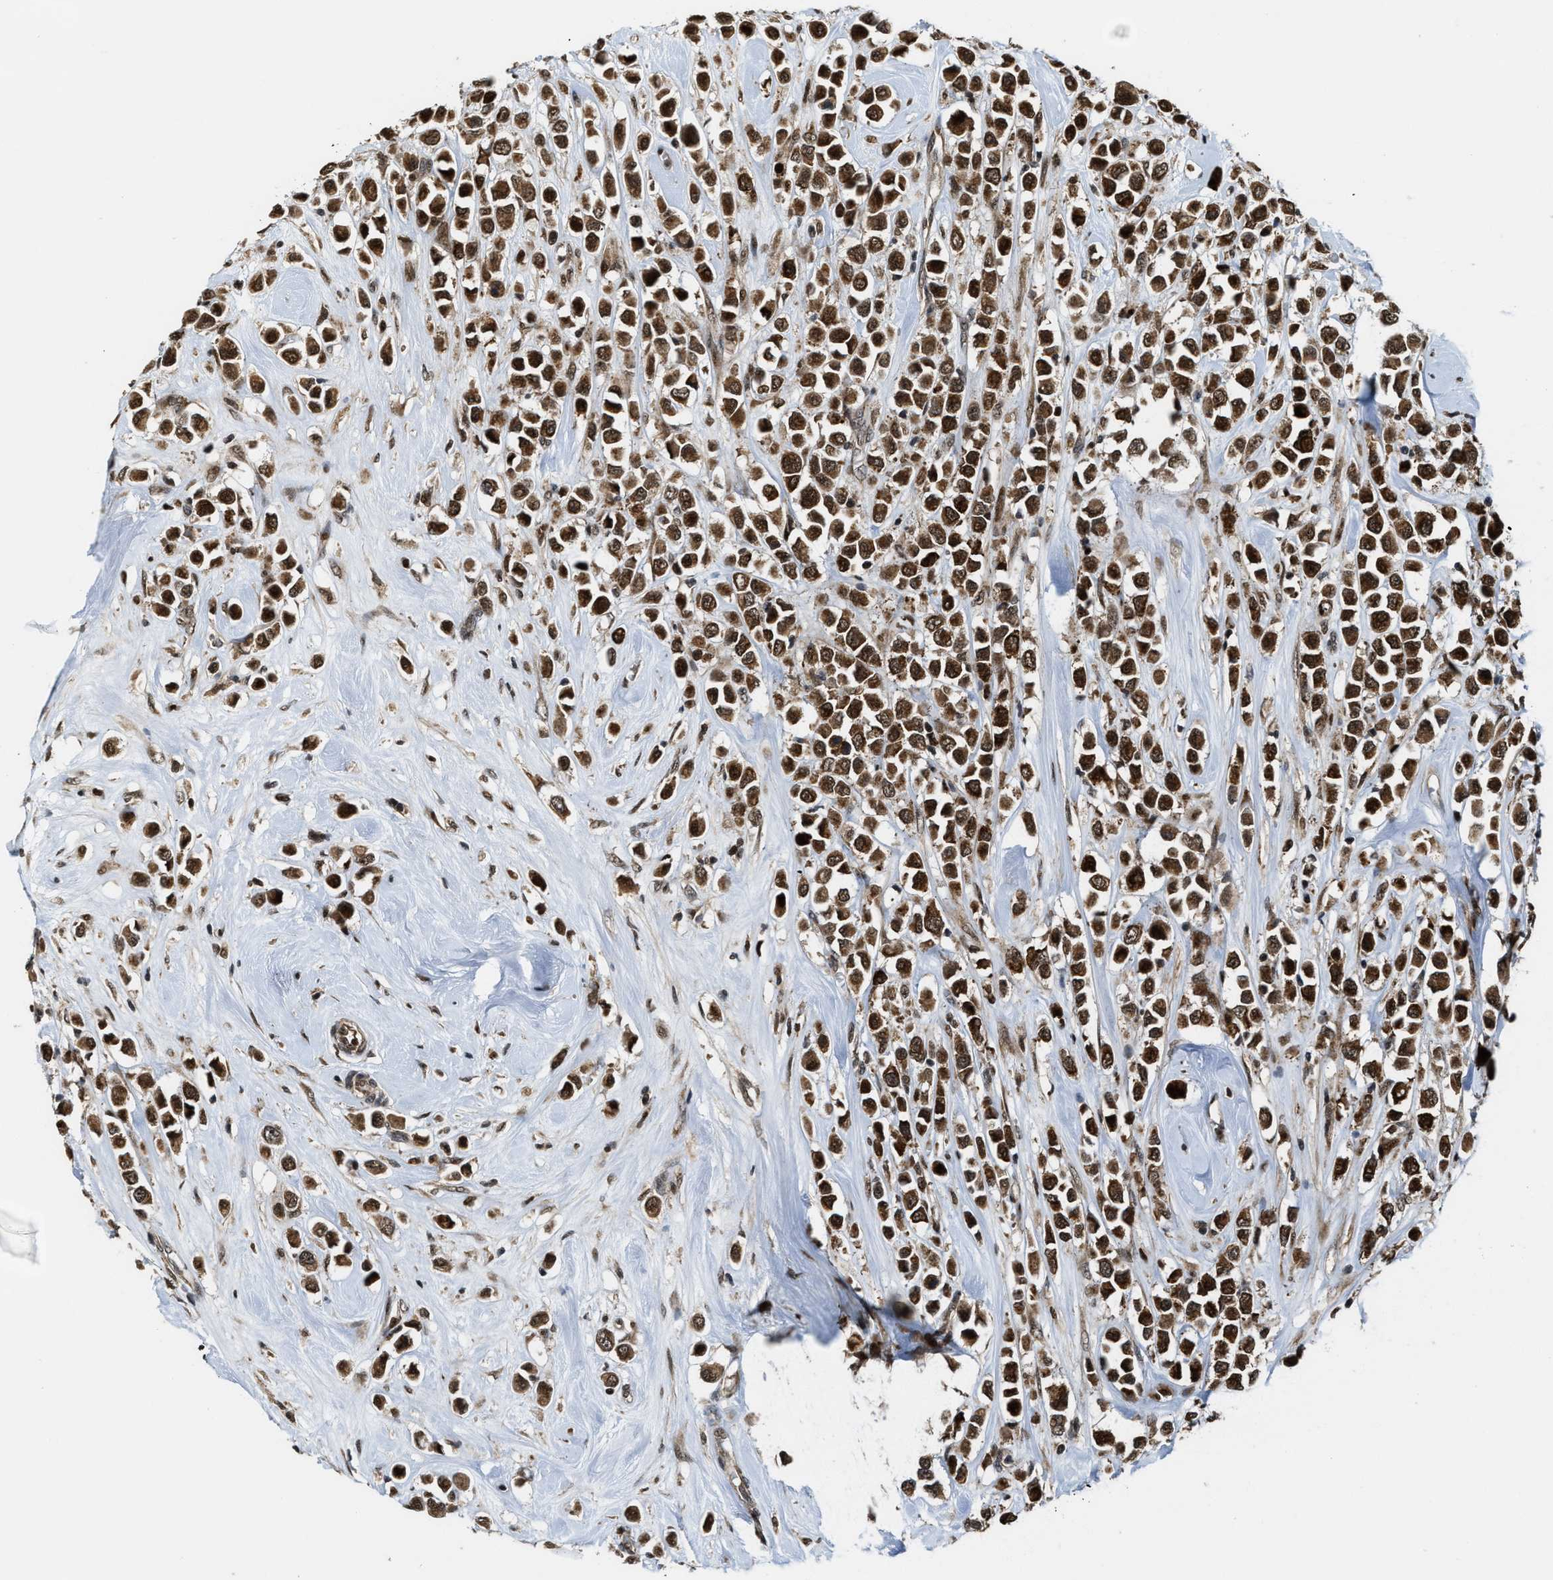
{"staining": {"intensity": "strong", "quantity": ">75%", "location": "cytoplasmic/membranous,nuclear"}, "tissue": "breast cancer", "cell_type": "Tumor cells", "image_type": "cancer", "snomed": [{"axis": "morphology", "description": "Duct carcinoma"}, {"axis": "topography", "description": "Breast"}], "caption": "Human breast cancer stained for a protein (brown) demonstrates strong cytoplasmic/membranous and nuclear positive positivity in about >75% of tumor cells.", "gene": "ZNF250", "patient": {"sex": "female", "age": 61}}